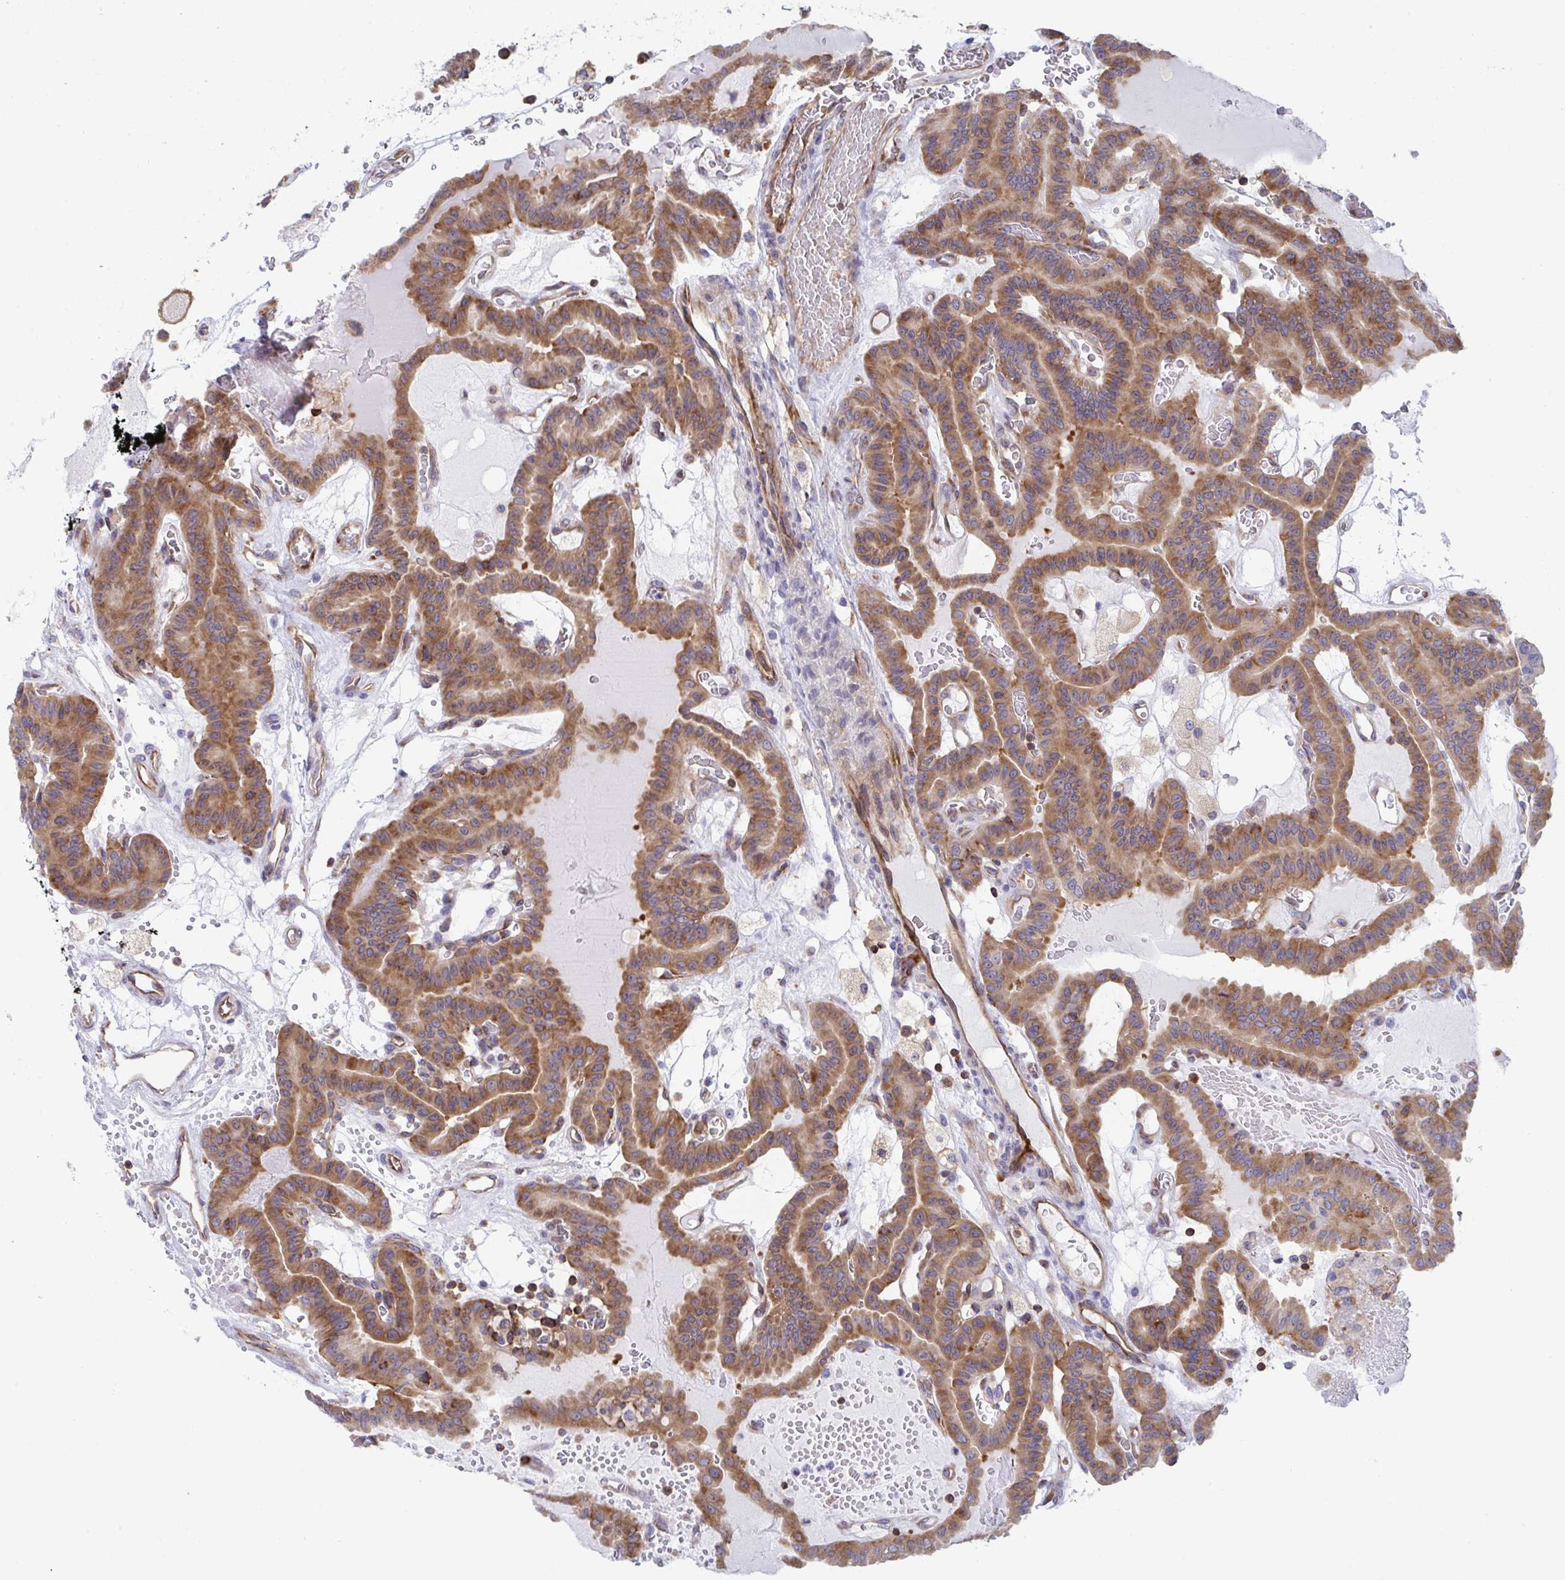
{"staining": {"intensity": "moderate", "quantity": ">75%", "location": "cytoplasmic/membranous"}, "tissue": "thyroid cancer", "cell_type": "Tumor cells", "image_type": "cancer", "snomed": [{"axis": "morphology", "description": "Papillary adenocarcinoma, NOS"}, {"axis": "topography", "description": "Thyroid gland"}], "caption": "Protein expression analysis of human thyroid cancer reveals moderate cytoplasmic/membranous positivity in approximately >75% of tumor cells. Immunohistochemistry (ihc) stains the protein in brown and the nuclei are stained blue.", "gene": "WNK1", "patient": {"sex": "male", "age": 87}}